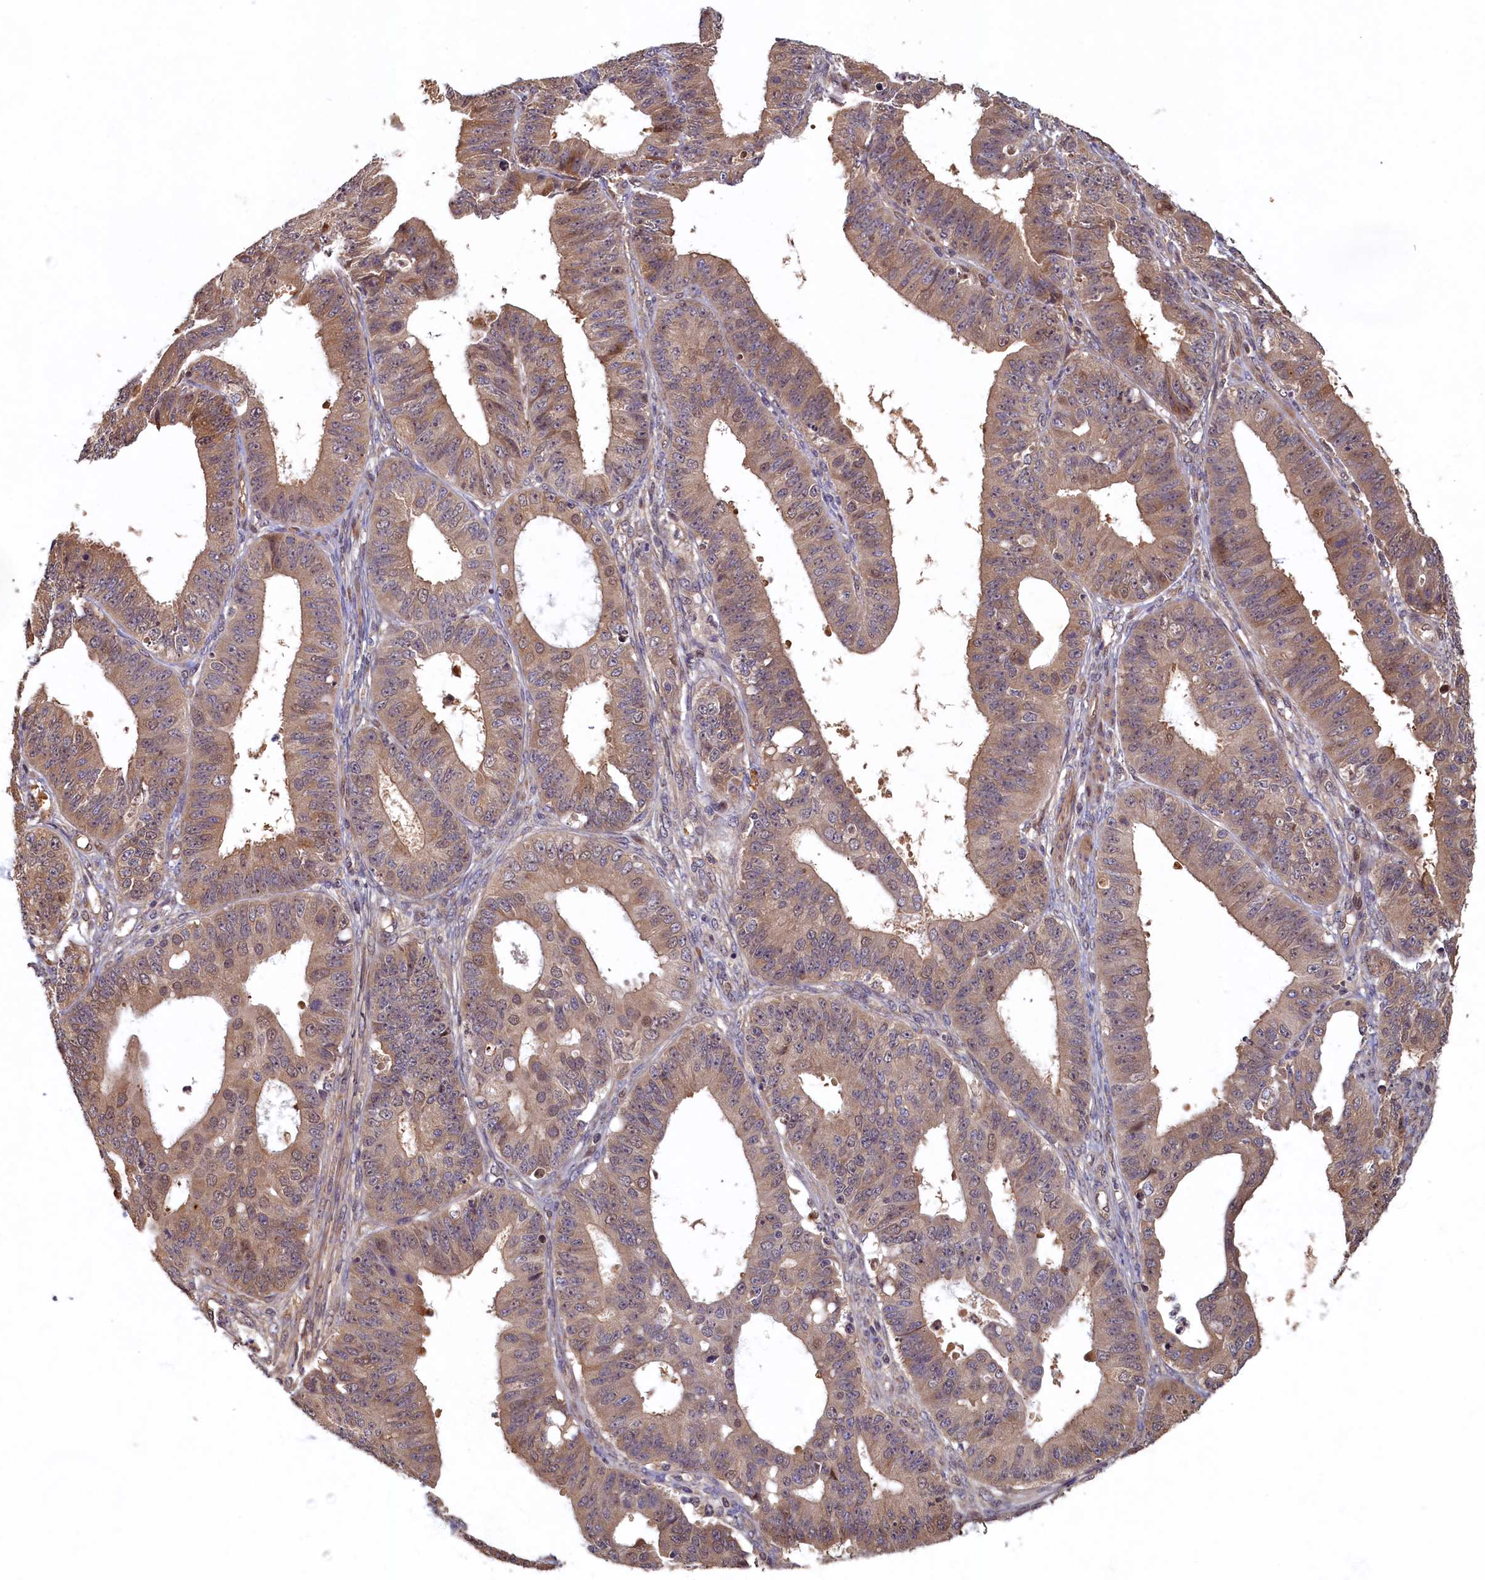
{"staining": {"intensity": "weak", "quantity": "25%-75%", "location": "cytoplasmic/membranous"}, "tissue": "ovarian cancer", "cell_type": "Tumor cells", "image_type": "cancer", "snomed": [{"axis": "morphology", "description": "Carcinoma, endometroid"}, {"axis": "topography", "description": "Appendix"}, {"axis": "topography", "description": "Ovary"}], "caption": "Human ovarian endometroid carcinoma stained for a protein (brown) shows weak cytoplasmic/membranous positive staining in about 25%-75% of tumor cells.", "gene": "LCMT2", "patient": {"sex": "female", "age": 42}}